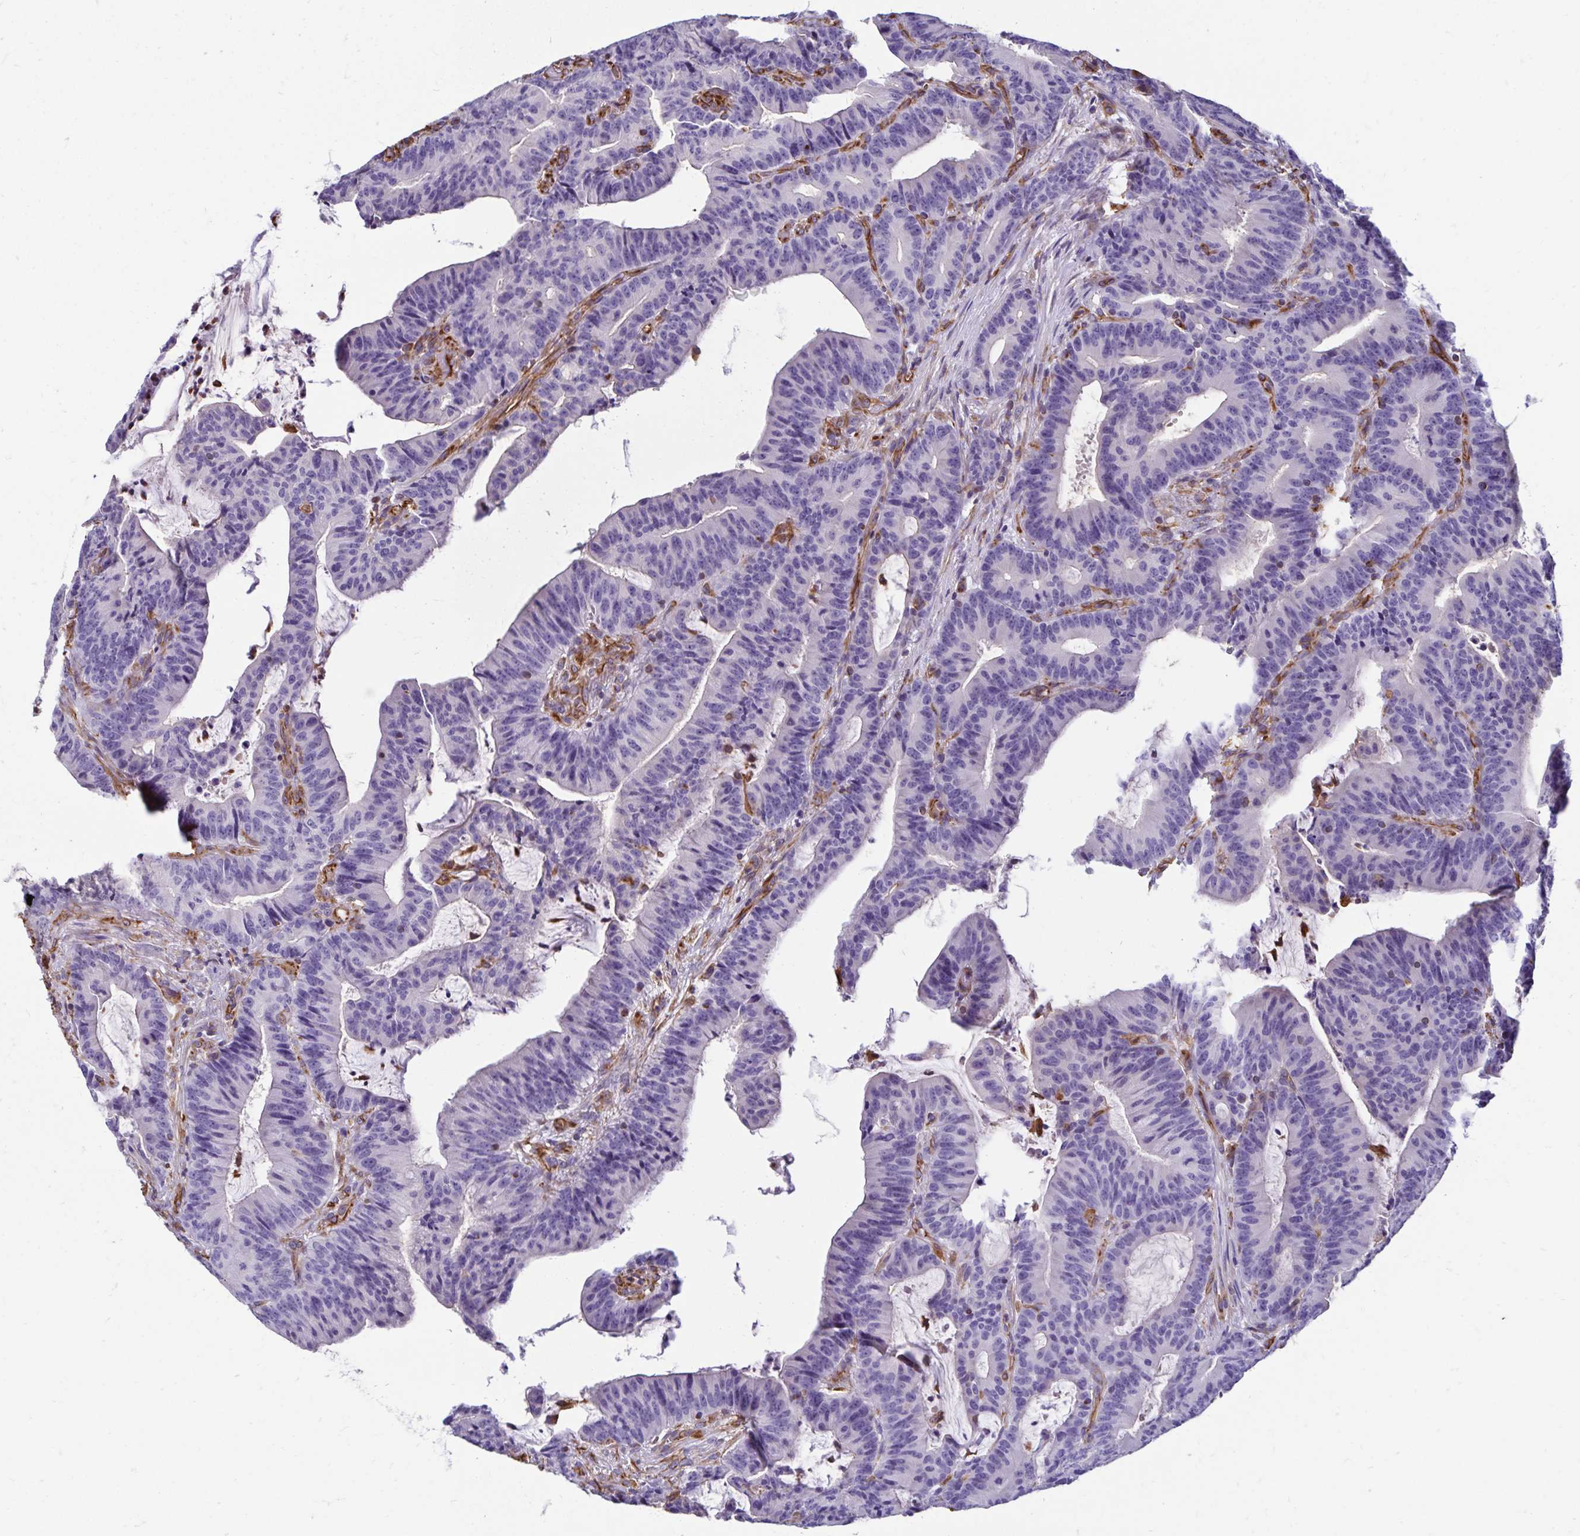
{"staining": {"intensity": "negative", "quantity": "none", "location": "none"}, "tissue": "colorectal cancer", "cell_type": "Tumor cells", "image_type": "cancer", "snomed": [{"axis": "morphology", "description": "Adenocarcinoma, NOS"}, {"axis": "topography", "description": "Colon"}], "caption": "Histopathology image shows no significant protein expression in tumor cells of adenocarcinoma (colorectal).", "gene": "TRPV6", "patient": {"sex": "female", "age": 78}}